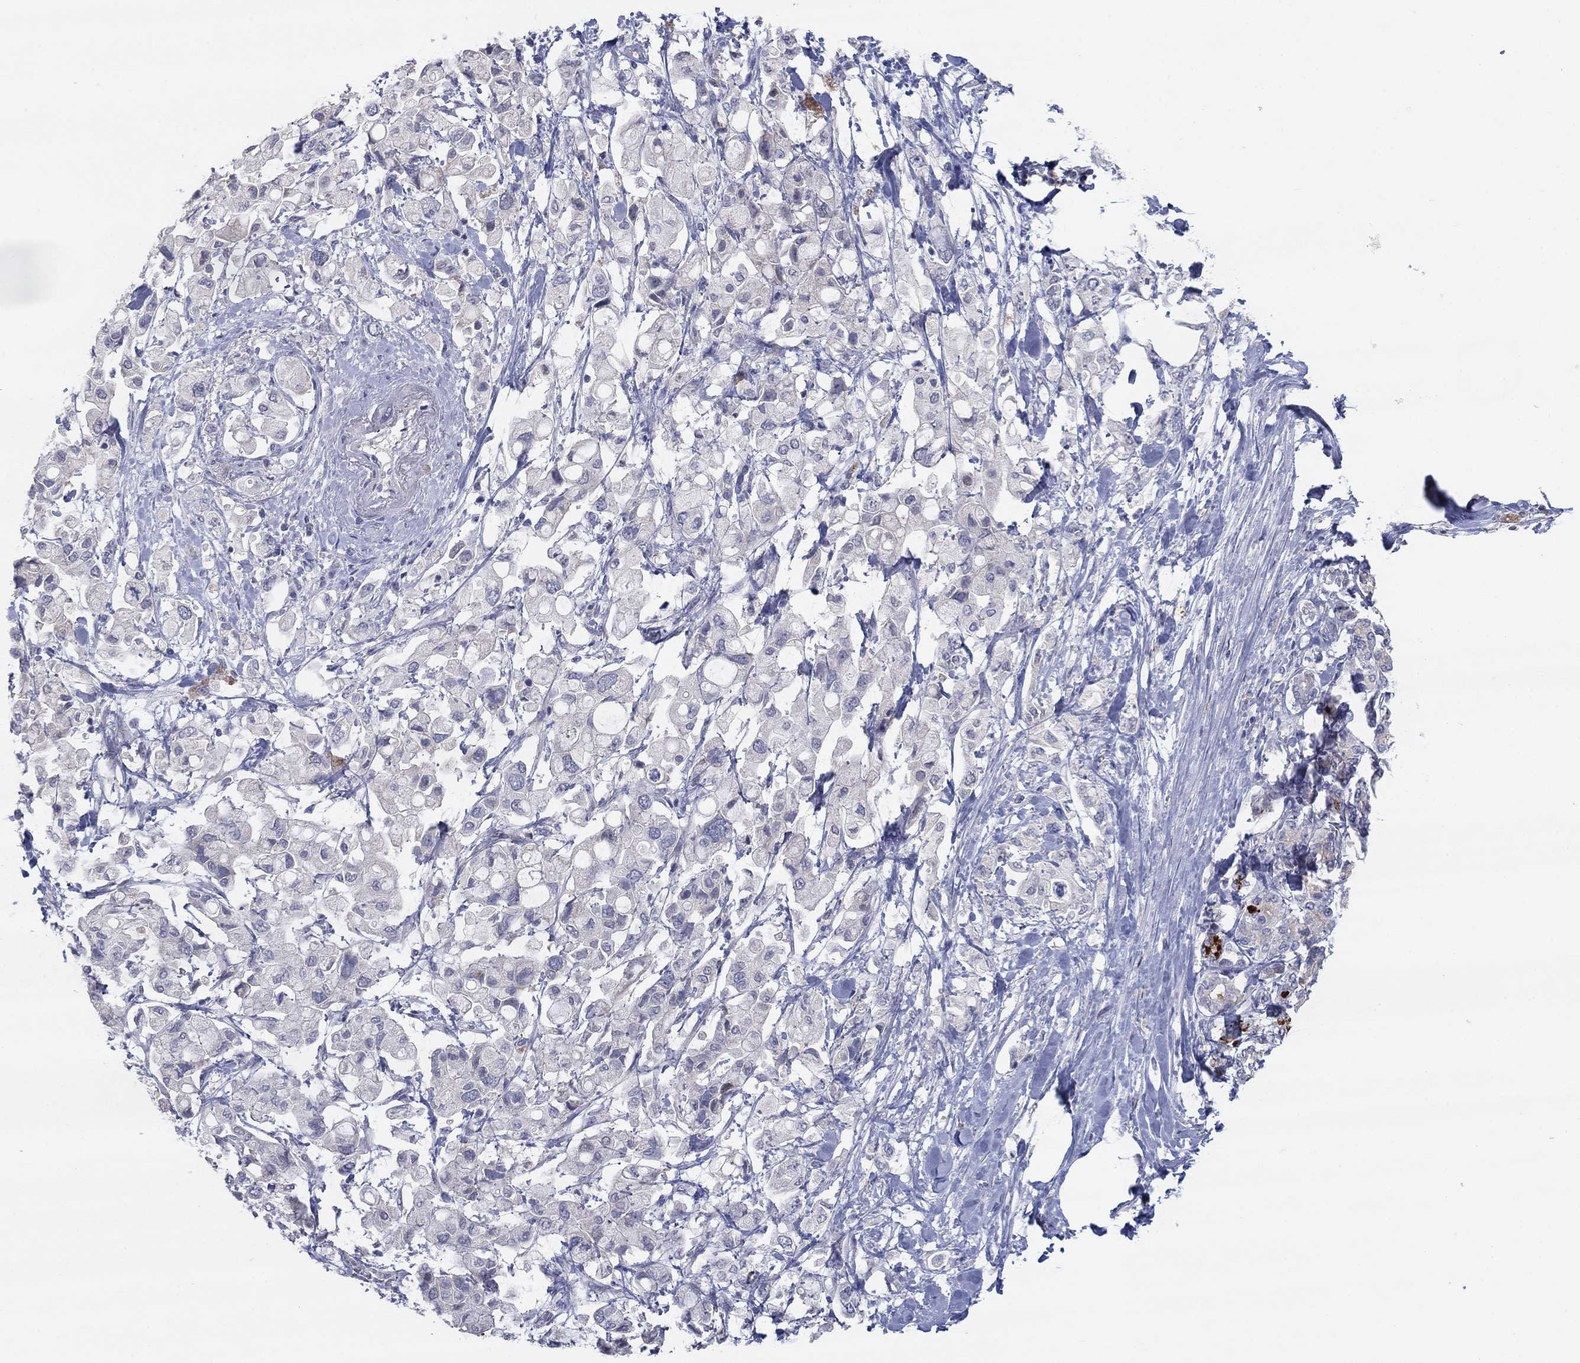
{"staining": {"intensity": "negative", "quantity": "none", "location": "none"}, "tissue": "pancreatic cancer", "cell_type": "Tumor cells", "image_type": "cancer", "snomed": [{"axis": "morphology", "description": "Adenocarcinoma, NOS"}, {"axis": "topography", "description": "Pancreas"}], "caption": "Immunohistochemistry histopathology image of human adenocarcinoma (pancreatic) stained for a protein (brown), which displays no positivity in tumor cells.", "gene": "AMN1", "patient": {"sex": "female", "age": 56}}